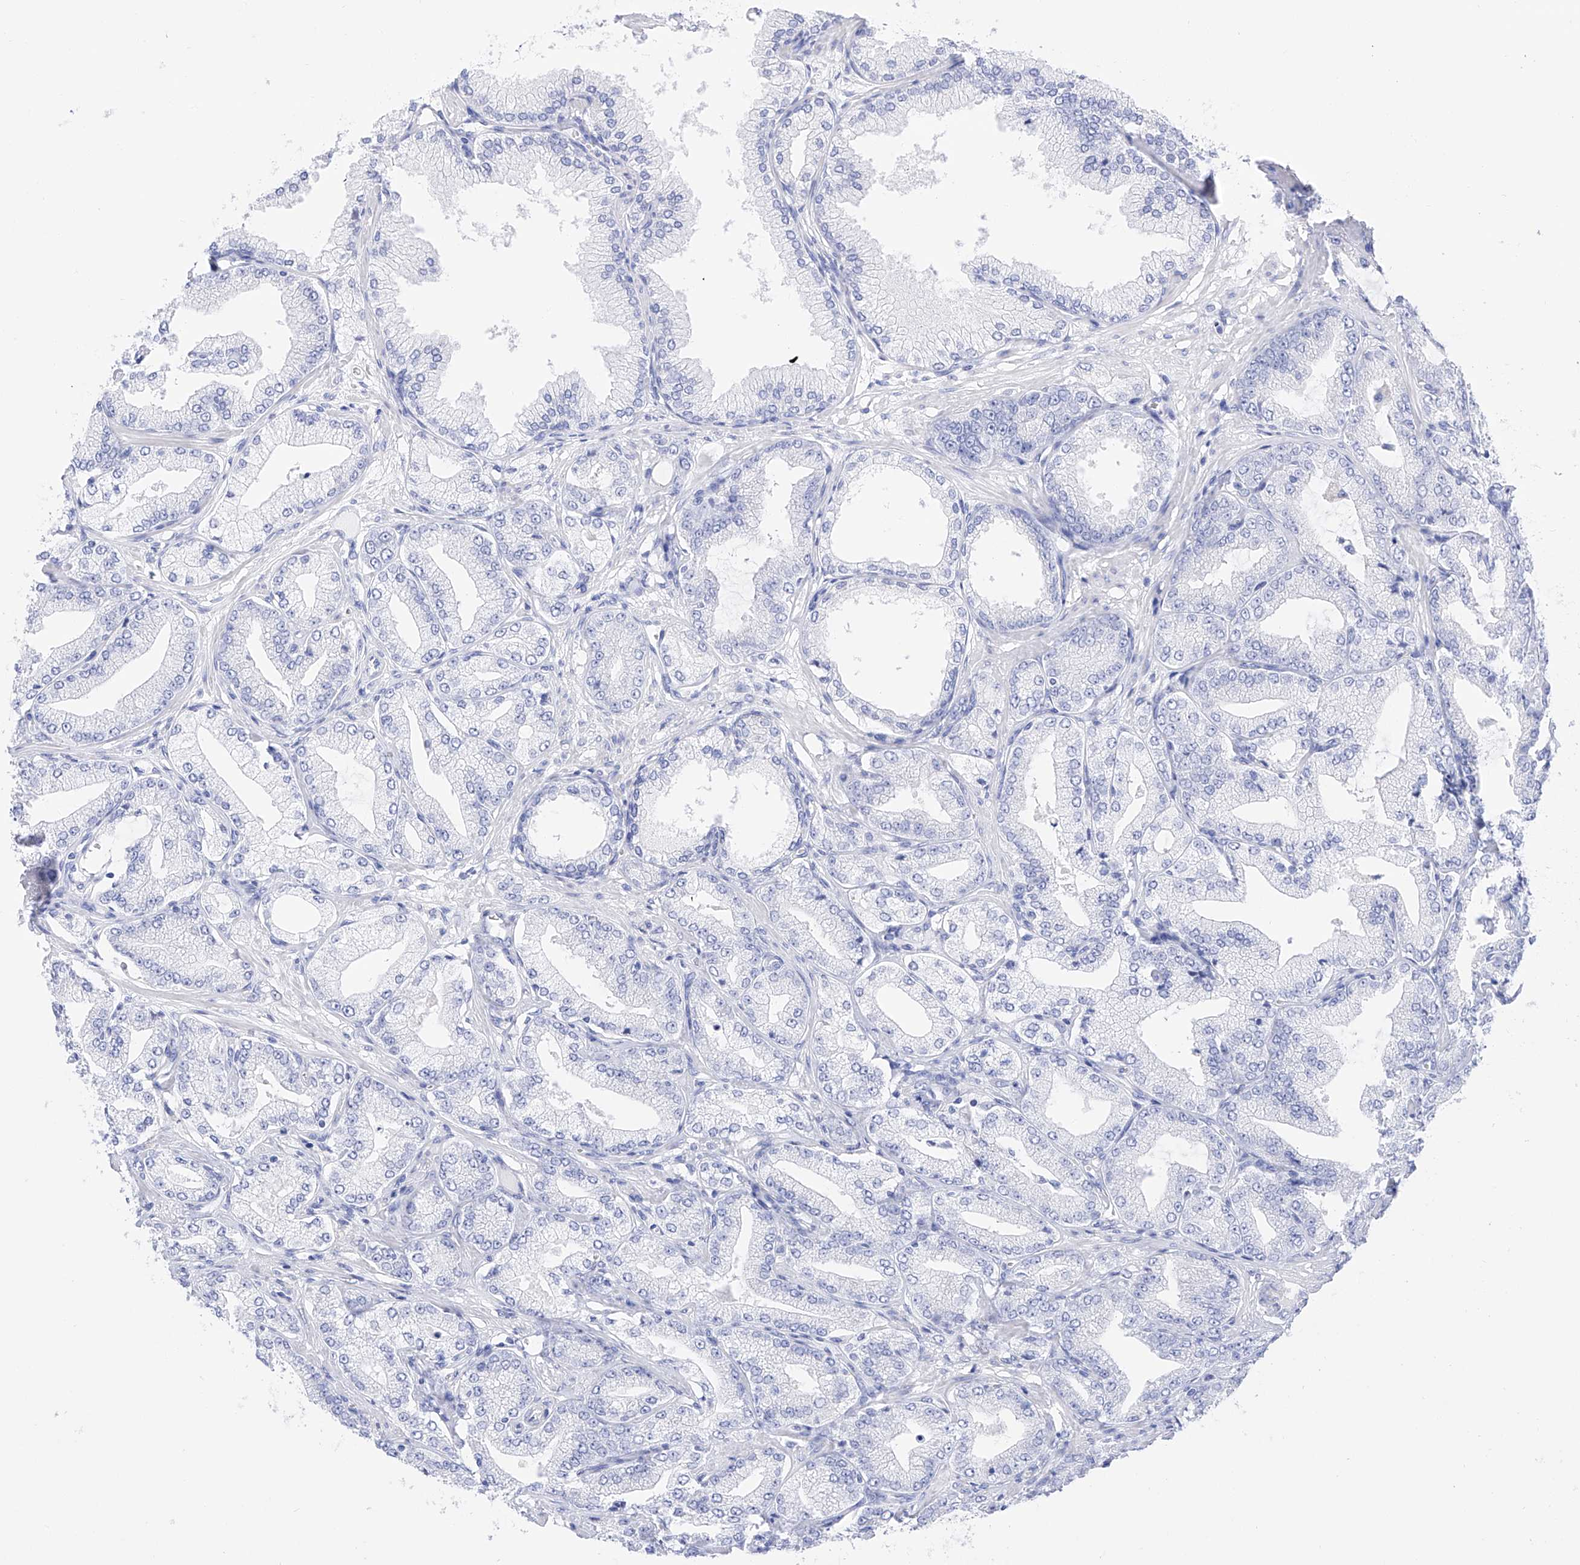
{"staining": {"intensity": "negative", "quantity": "none", "location": "none"}, "tissue": "prostate cancer", "cell_type": "Tumor cells", "image_type": "cancer", "snomed": [{"axis": "morphology", "description": "Adenocarcinoma, Low grade"}, {"axis": "topography", "description": "Prostate"}], "caption": "Micrograph shows no significant protein positivity in tumor cells of prostate adenocarcinoma (low-grade). (DAB (3,3'-diaminobenzidine) IHC with hematoxylin counter stain).", "gene": "TRPC7", "patient": {"sex": "male", "age": 63}}